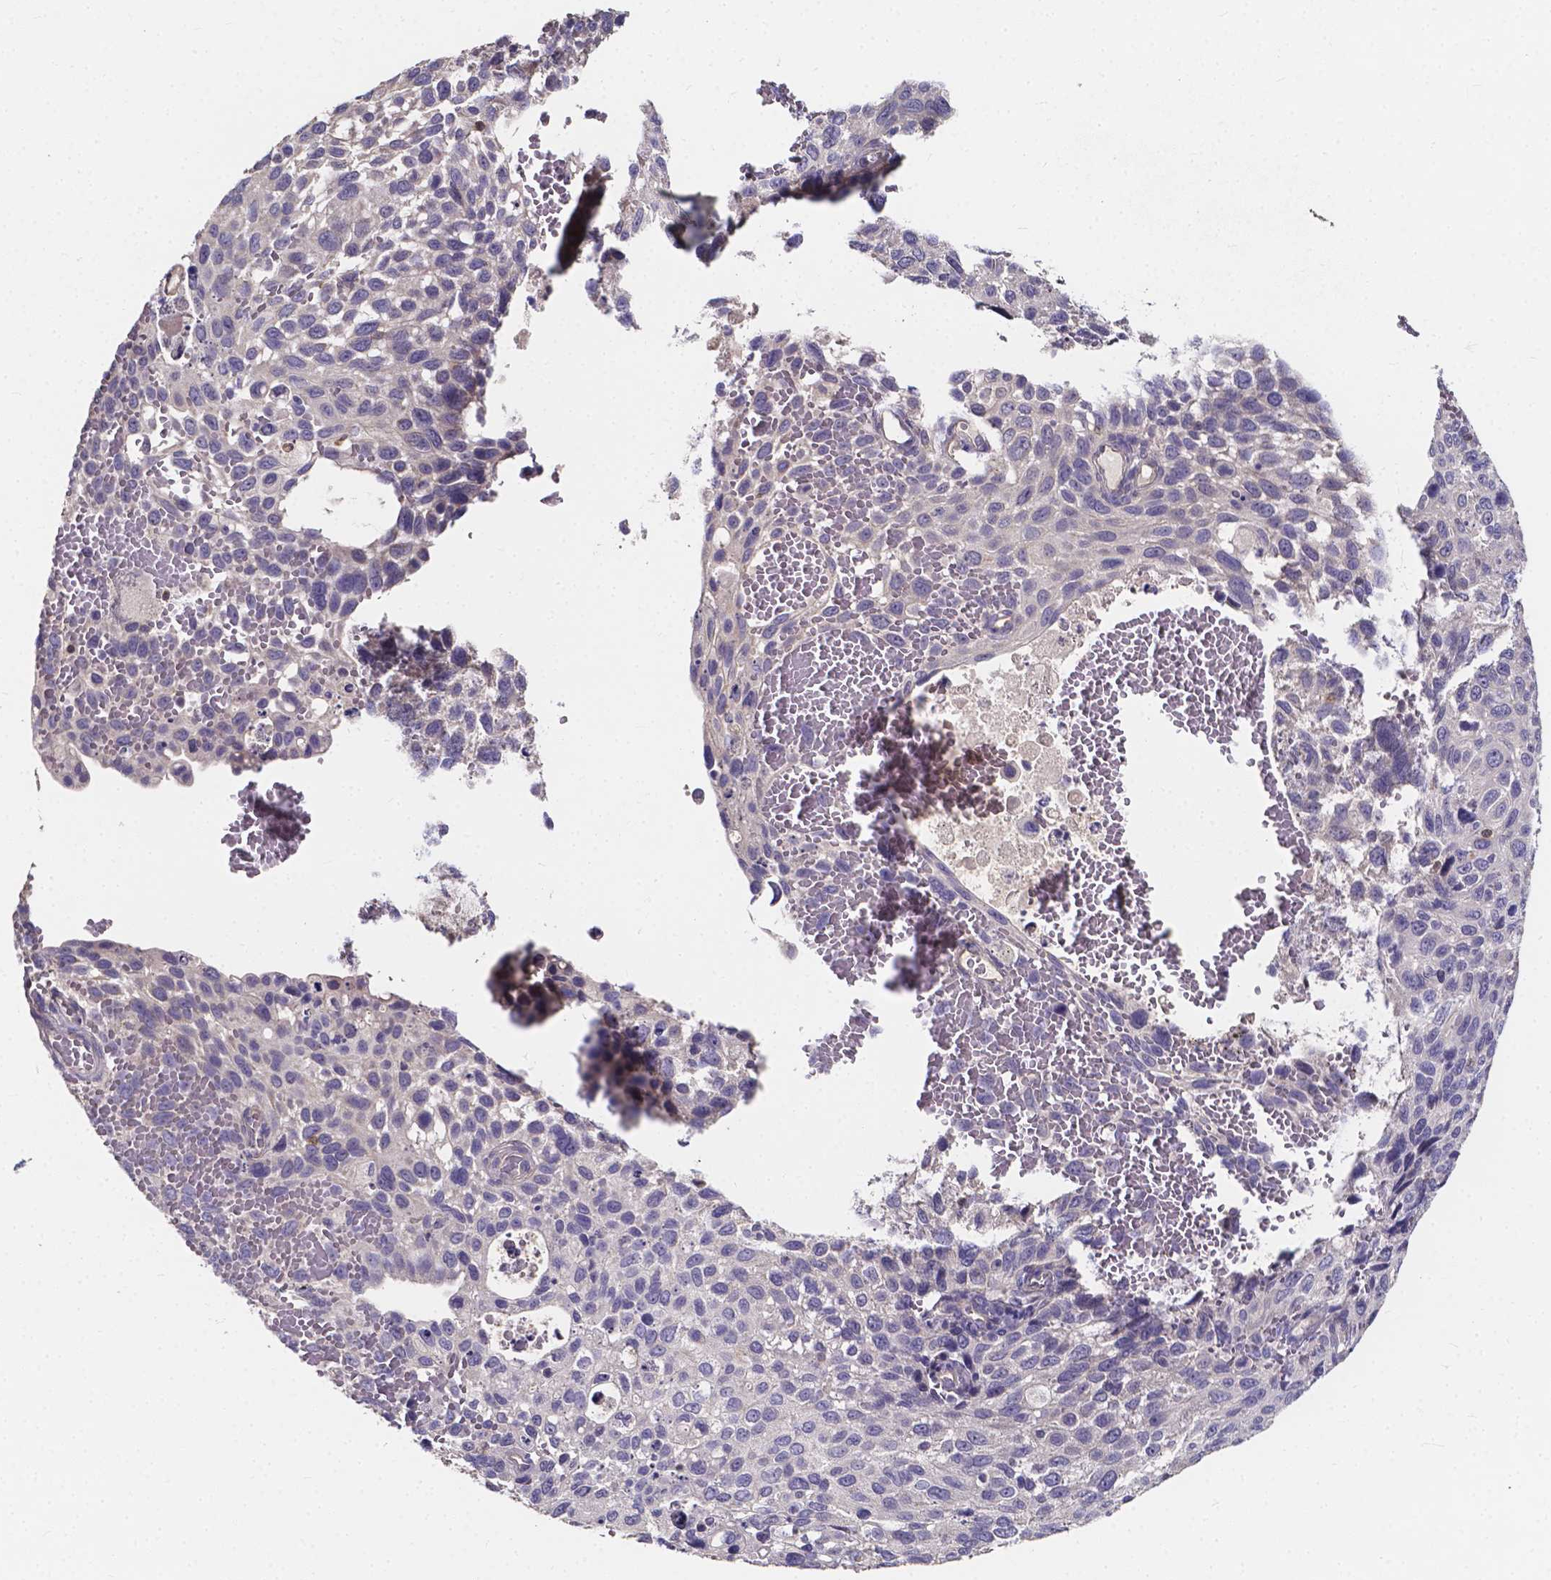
{"staining": {"intensity": "negative", "quantity": "none", "location": "none"}, "tissue": "cervical cancer", "cell_type": "Tumor cells", "image_type": "cancer", "snomed": [{"axis": "morphology", "description": "Squamous cell carcinoma, NOS"}, {"axis": "topography", "description": "Cervix"}], "caption": "Immunohistochemical staining of human cervical cancer exhibits no significant positivity in tumor cells.", "gene": "THEMIS", "patient": {"sex": "female", "age": 70}}